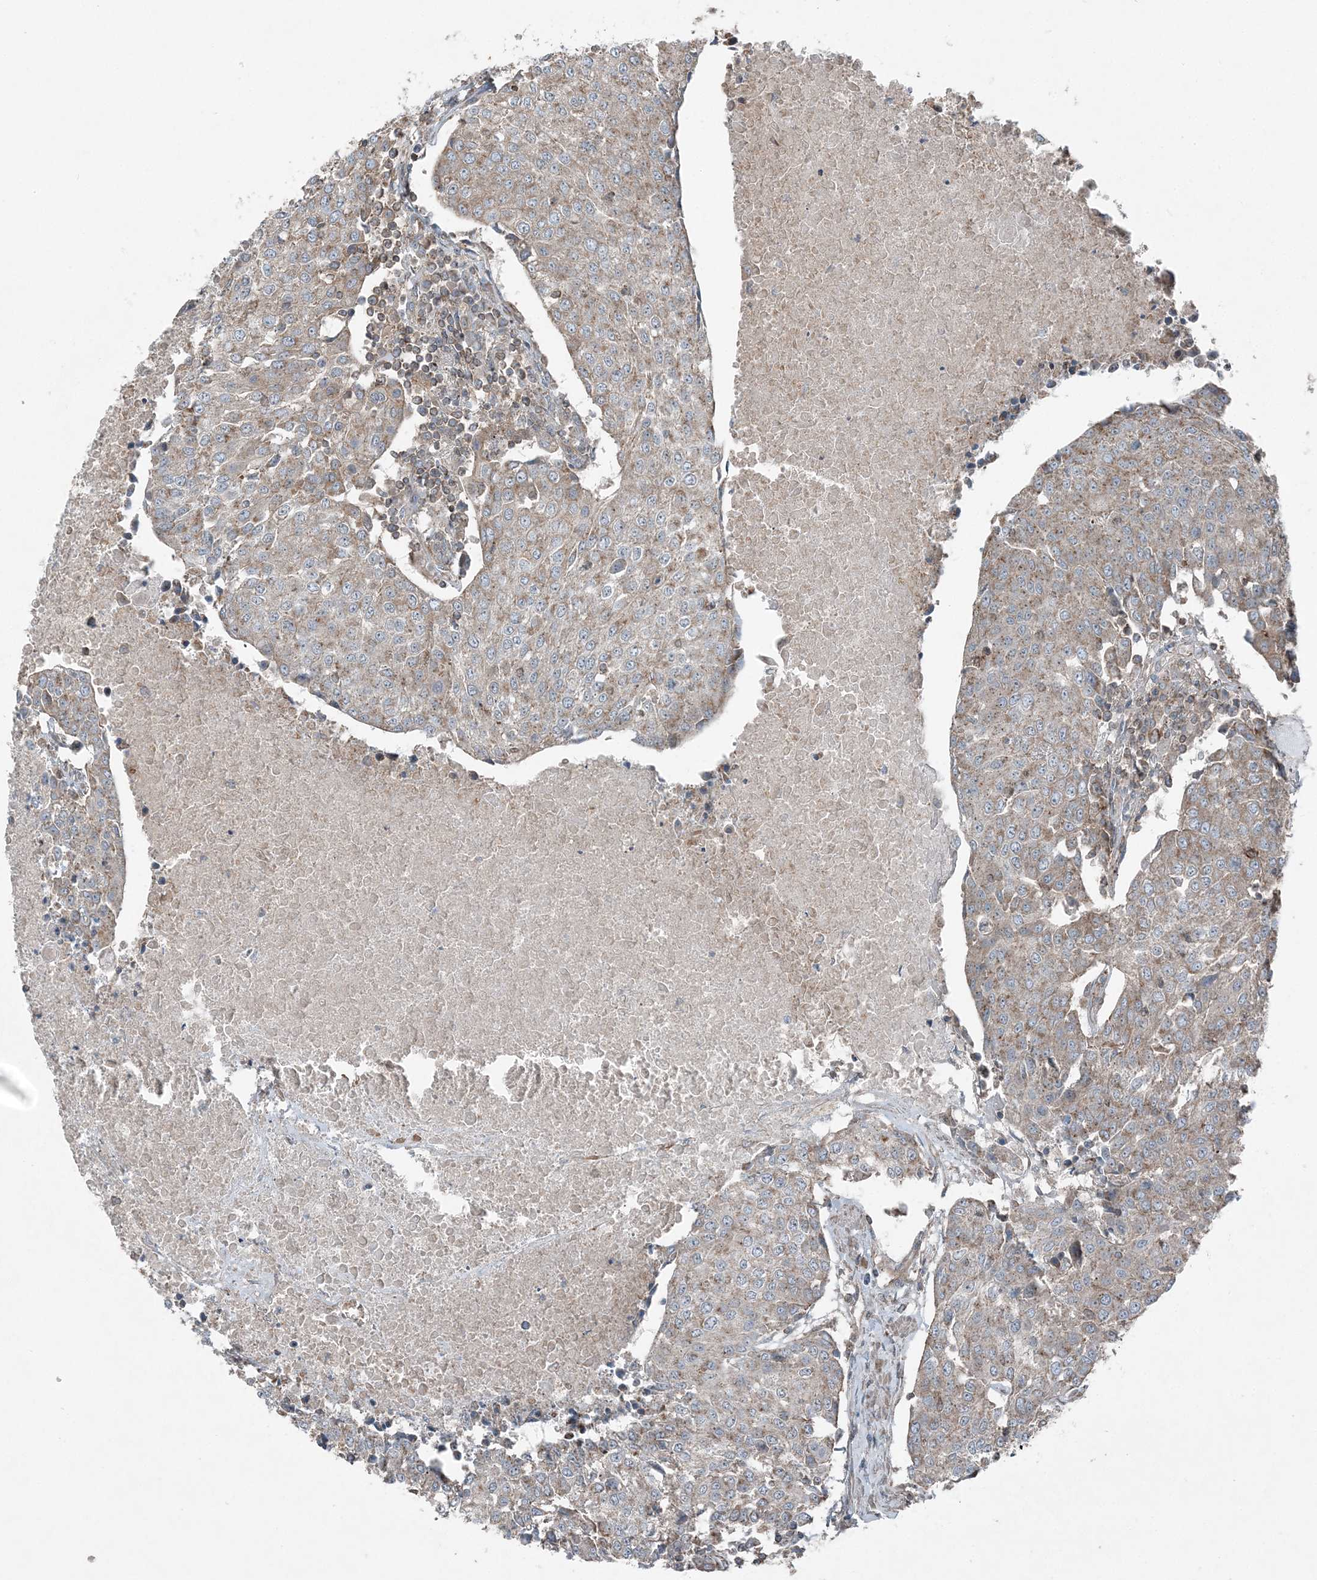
{"staining": {"intensity": "weak", "quantity": ">75%", "location": "cytoplasmic/membranous"}, "tissue": "urothelial cancer", "cell_type": "Tumor cells", "image_type": "cancer", "snomed": [{"axis": "morphology", "description": "Urothelial carcinoma, High grade"}, {"axis": "topography", "description": "Urinary bladder"}], "caption": "Tumor cells reveal weak cytoplasmic/membranous staining in approximately >75% of cells in urothelial carcinoma (high-grade). The staining was performed using DAB (3,3'-diaminobenzidine), with brown indicating positive protein expression. Nuclei are stained blue with hematoxylin.", "gene": "KY", "patient": {"sex": "female", "age": 85}}